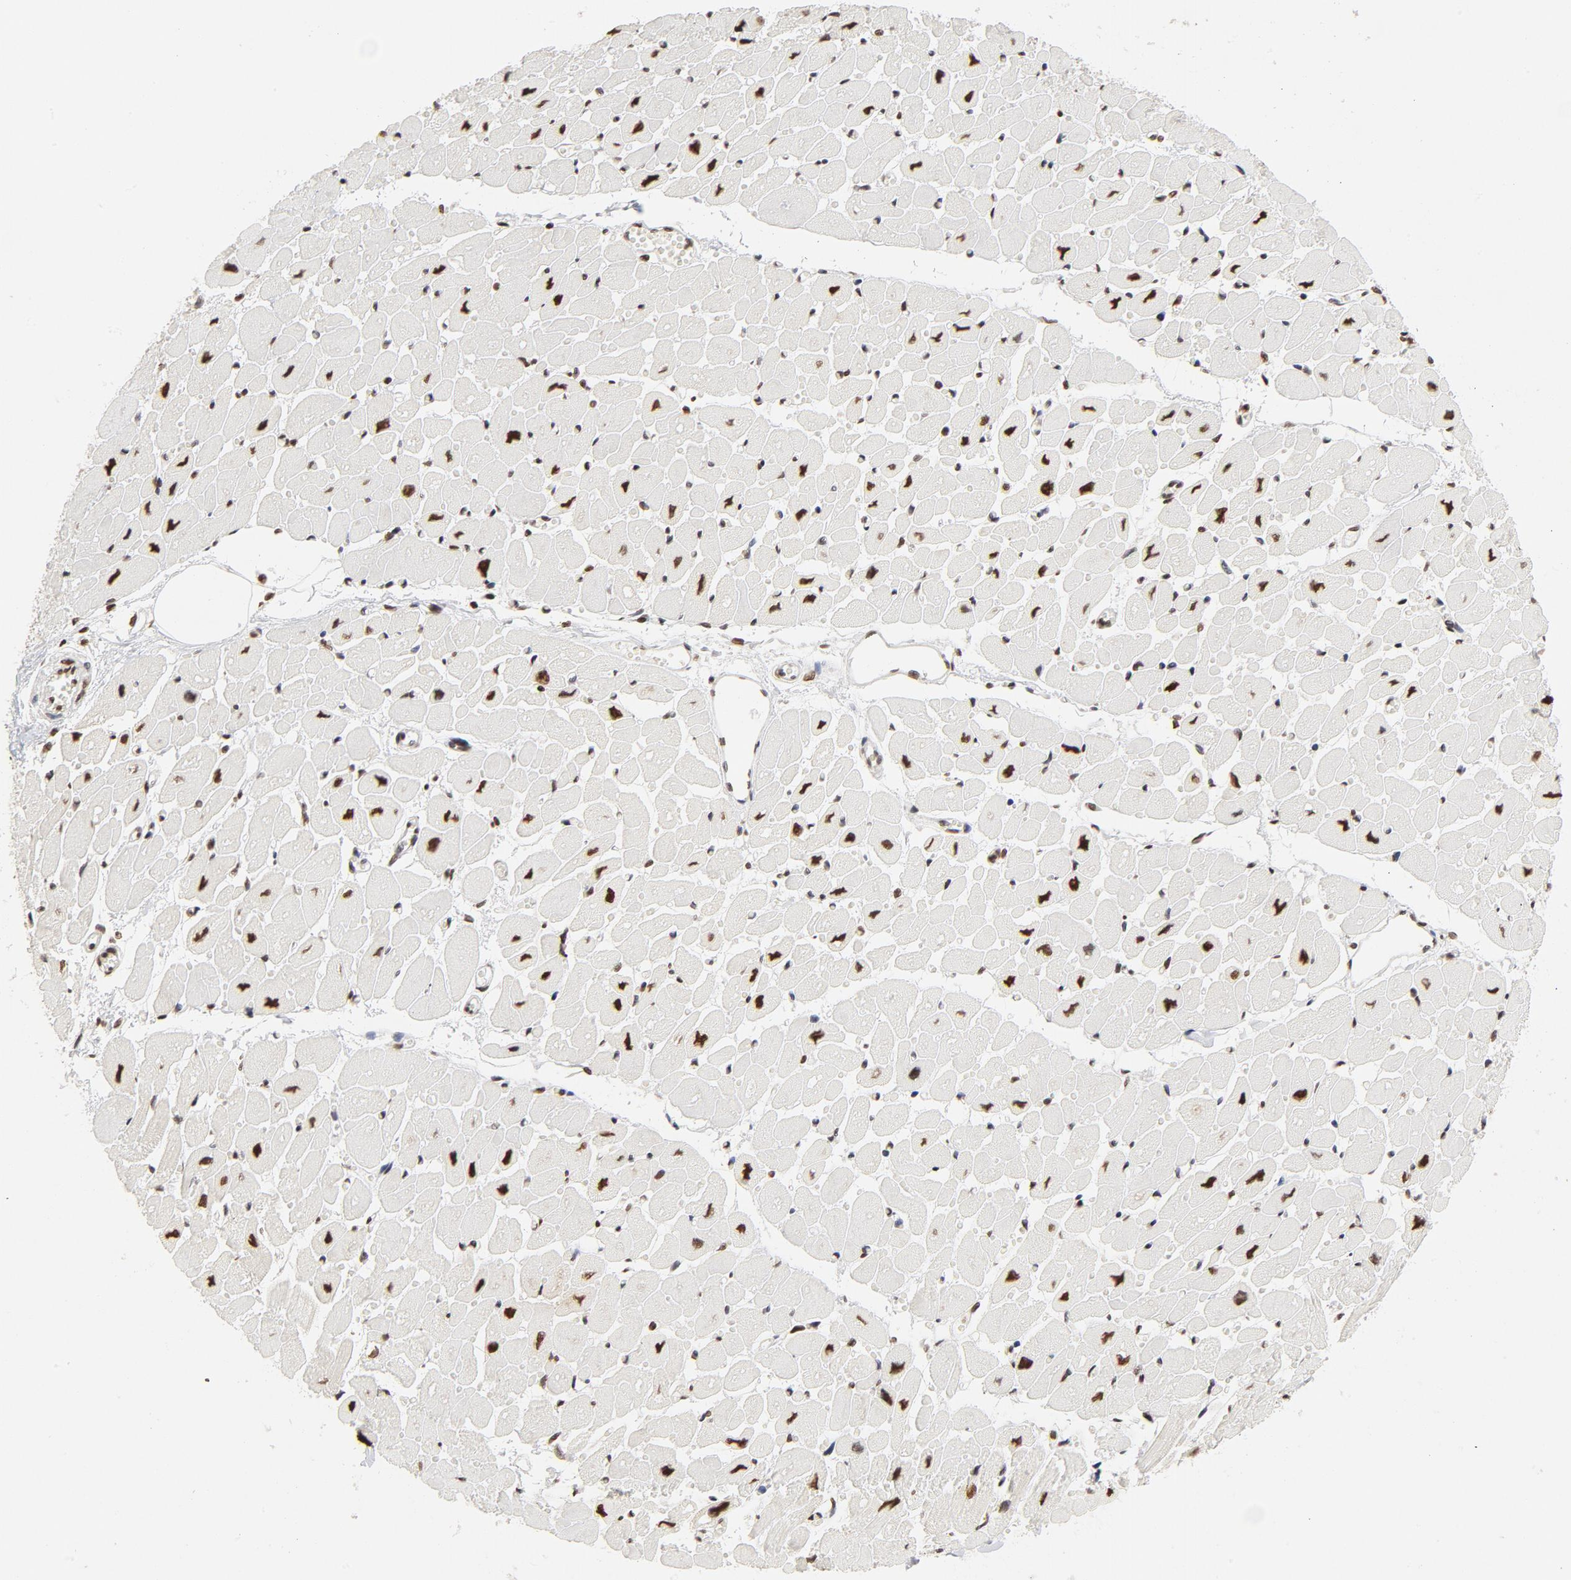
{"staining": {"intensity": "strong", "quantity": ">75%", "location": "nuclear"}, "tissue": "heart muscle", "cell_type": "Cardiomyocytes", "image_type": "normal", "snomed": [{"axis": "morphology", "description": "Normal tissue, NOS"}, {"axis": "topography", "description": "Heart"}], "caption": "Human heart muscle stained for a protein (brown) demonstrates strong nuclear positive staining in about >75% of cardiomyocytes.", "gene": "TP53BP1", "patient": {"sex": "female", "age": 54}}